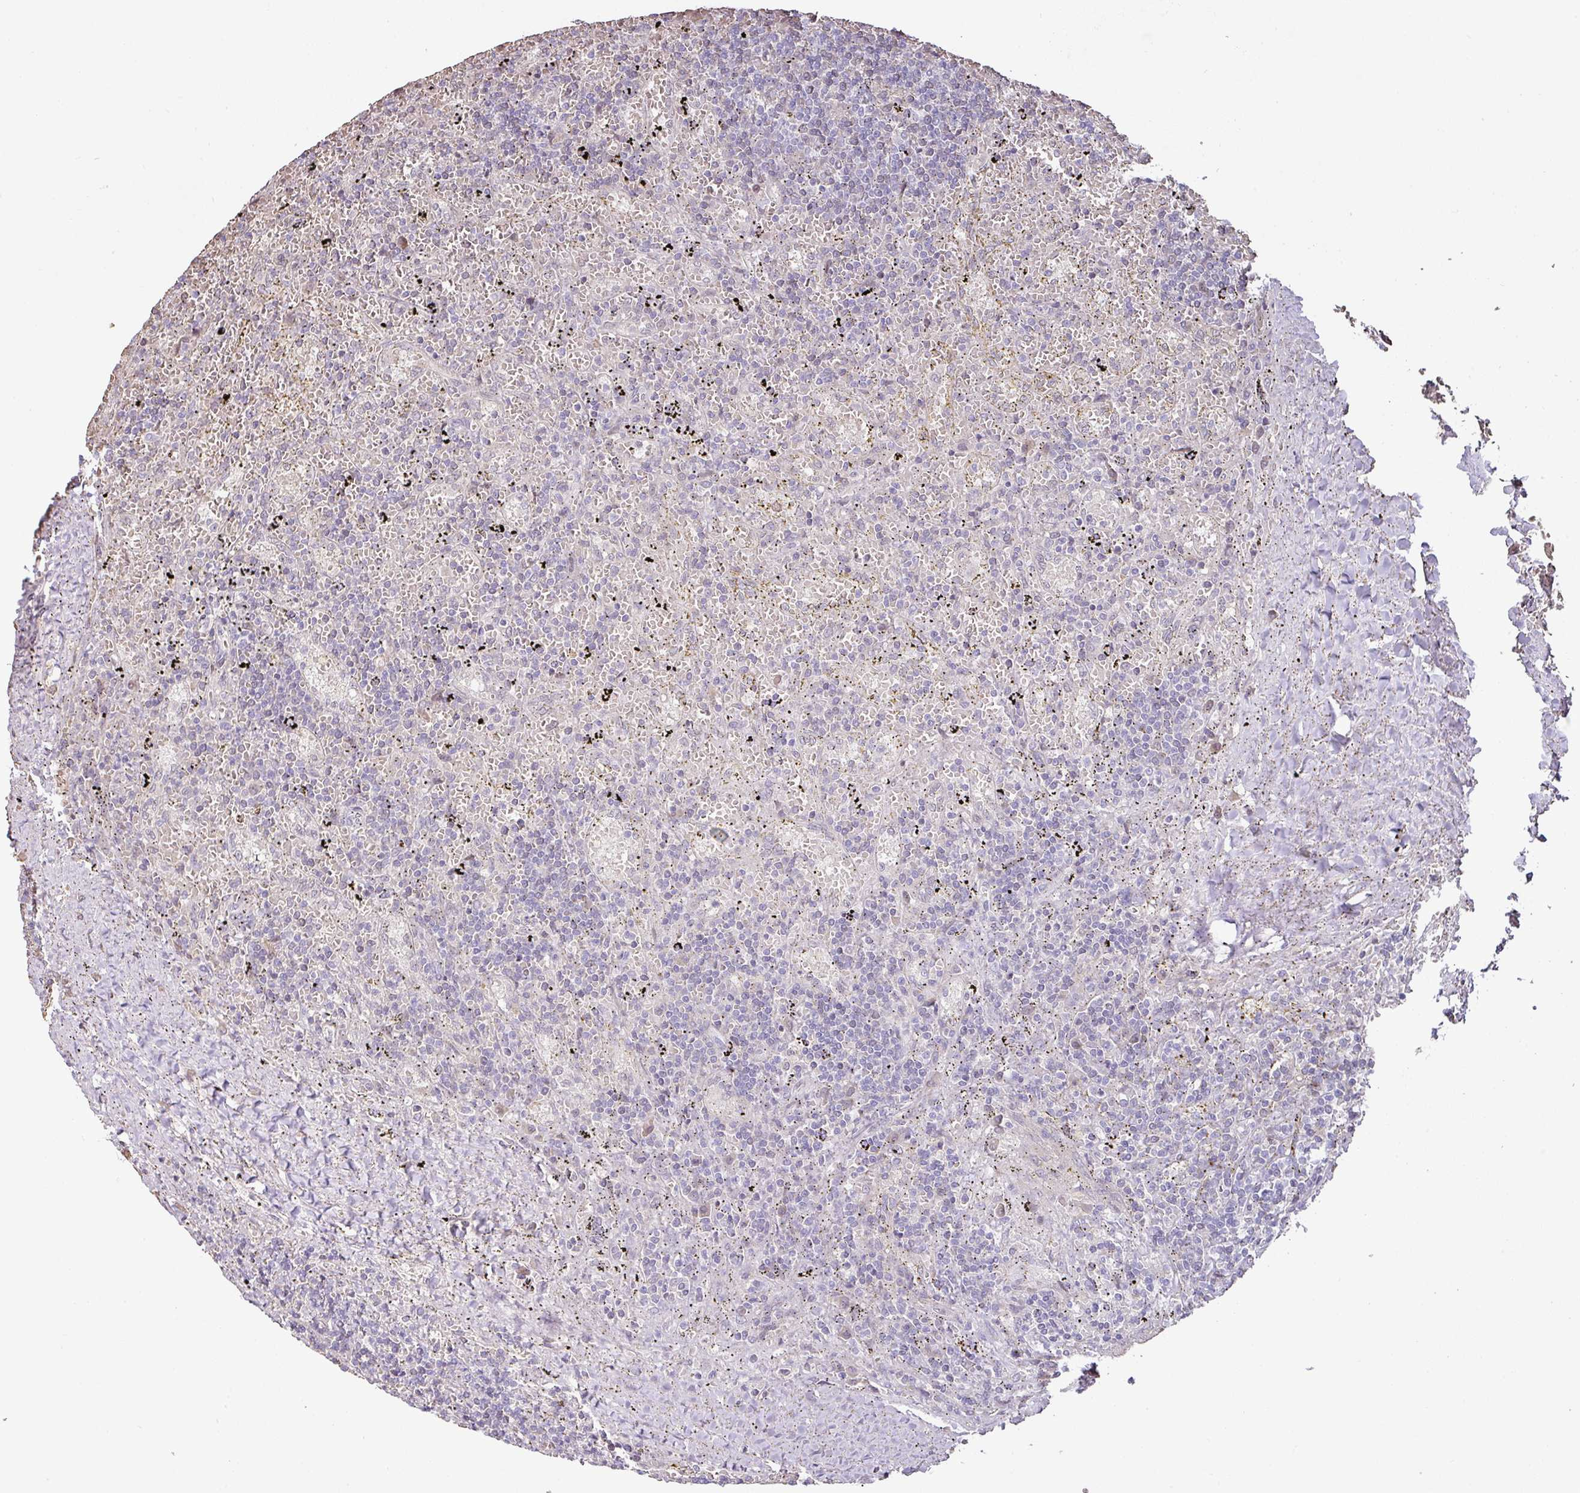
{"staining": {"intensity": "negative", "quantity": "none", "location": "none"}, "tissue": "lymphoma", "cell_type": "Tumor cells", "image_type": "cancer", "snomed": [{"axis": "morphology", "description": "Malignant lymphoma, non-Hodgkin's type, Low grade"}, {"axis": "topography", "description": "Spleen"}], "caption": "This is an immunohistochemistry photomicrograph of malignant lymphoma, non-Hodgkin's type (low-grade). There is no staining in tumor cells.", "gene": "PARP2", "patient": {"sex": "male", "age": 76}}